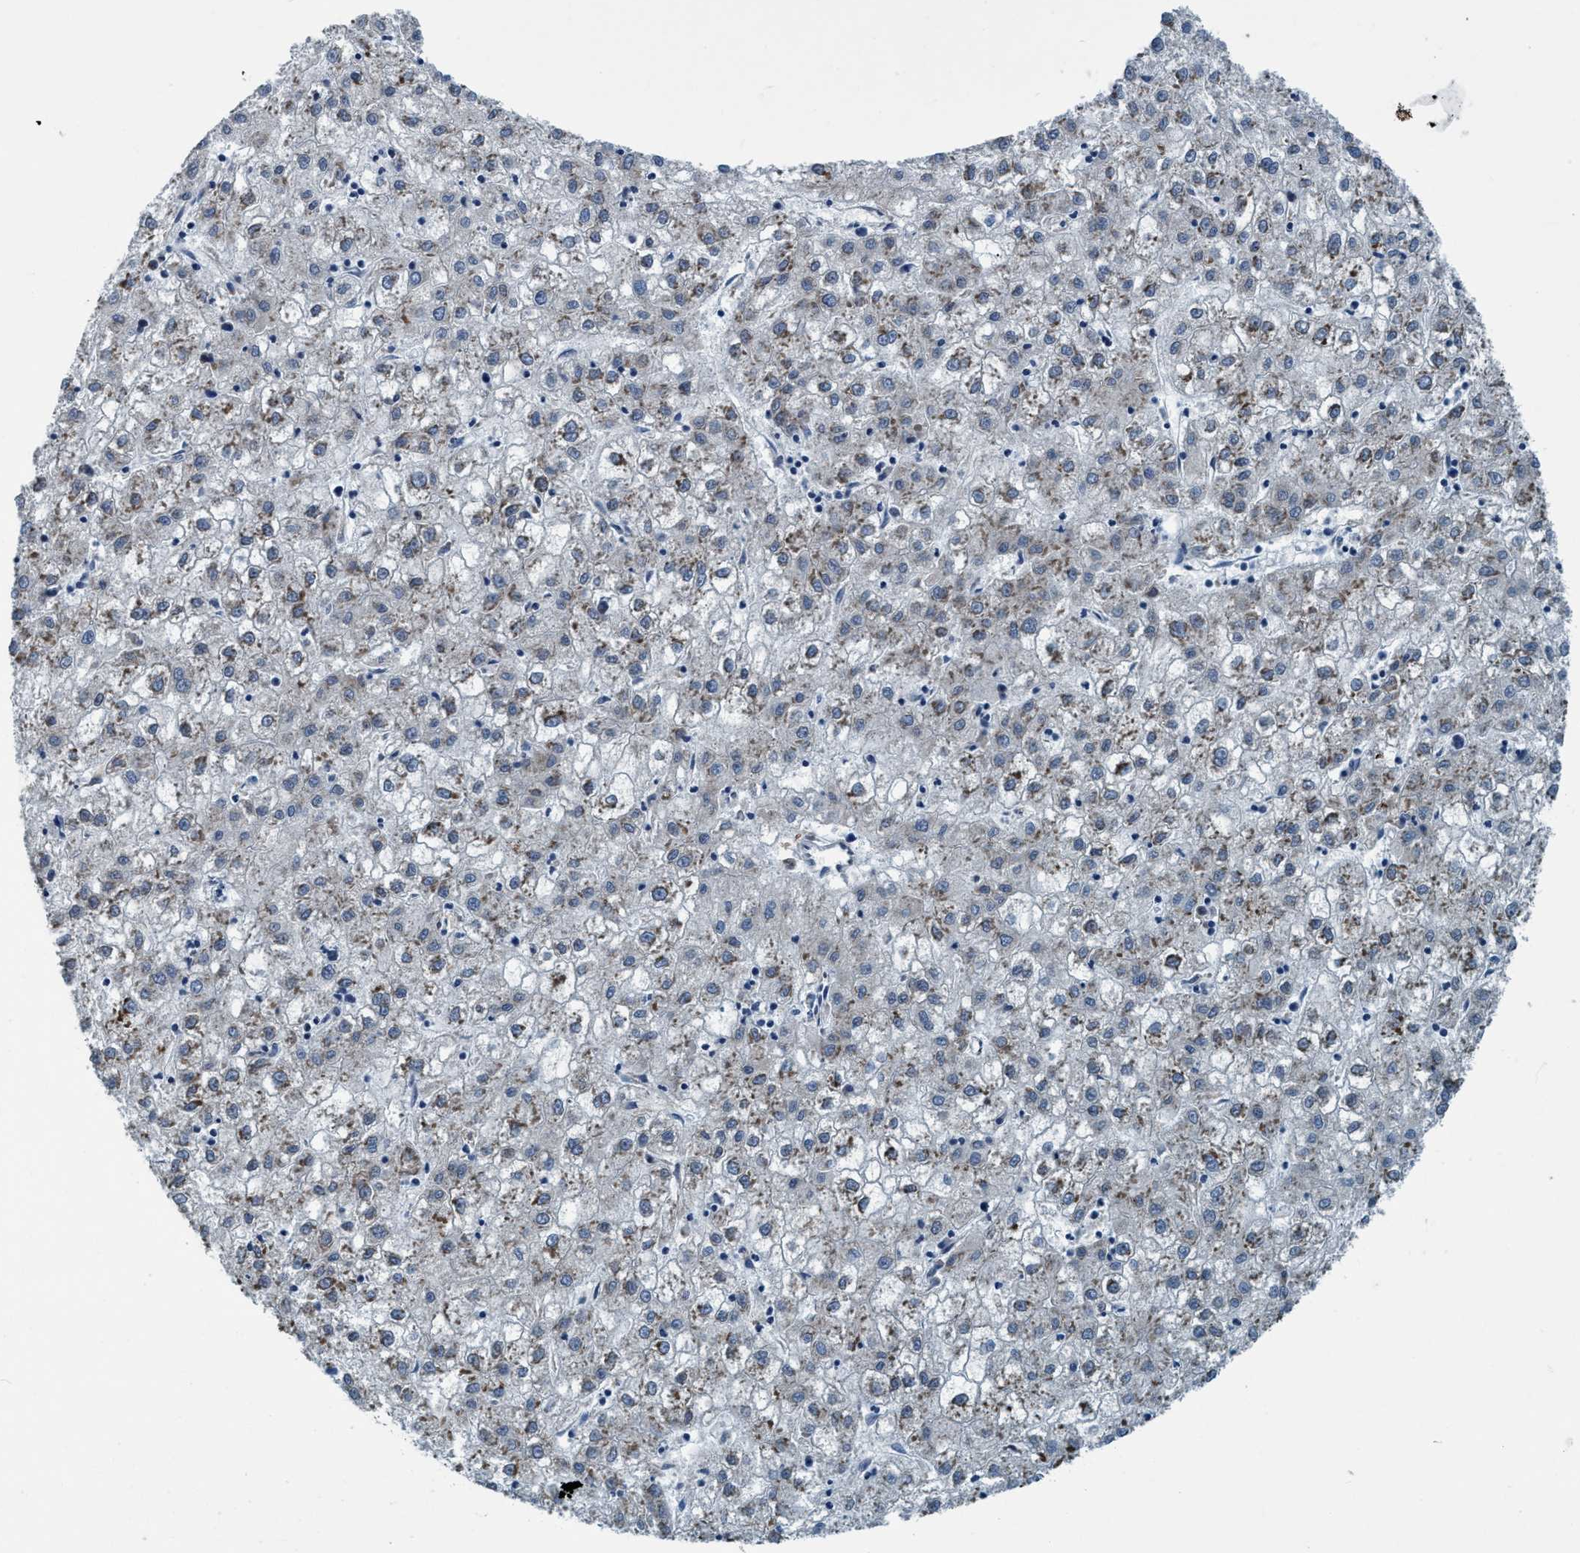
{"staining": {"intensity": "weak", "quantity": "<25%", "location": "cytoplasmic/membranous"}, "tissue": "liver cancer", "cell_type": "Tumor cells", "image_type": "cancer", "snomed": [{"axis": "morphology", "description": "Carcinoma, Hepatocellular, NOS"}, {"axis": "topography", "description": "Liver"}], "caption": "Immunohistochemistry (IHC) photomicrograph of neoplastic tissue: human hepatocellular carcinoma (liver) stained with DAB (3,3'-diaminobenzidine) demonstrates no significant protein positivity in tumor cells.", "gene": "ARMC9", "patient": {"sex": "male", "age": 72}}